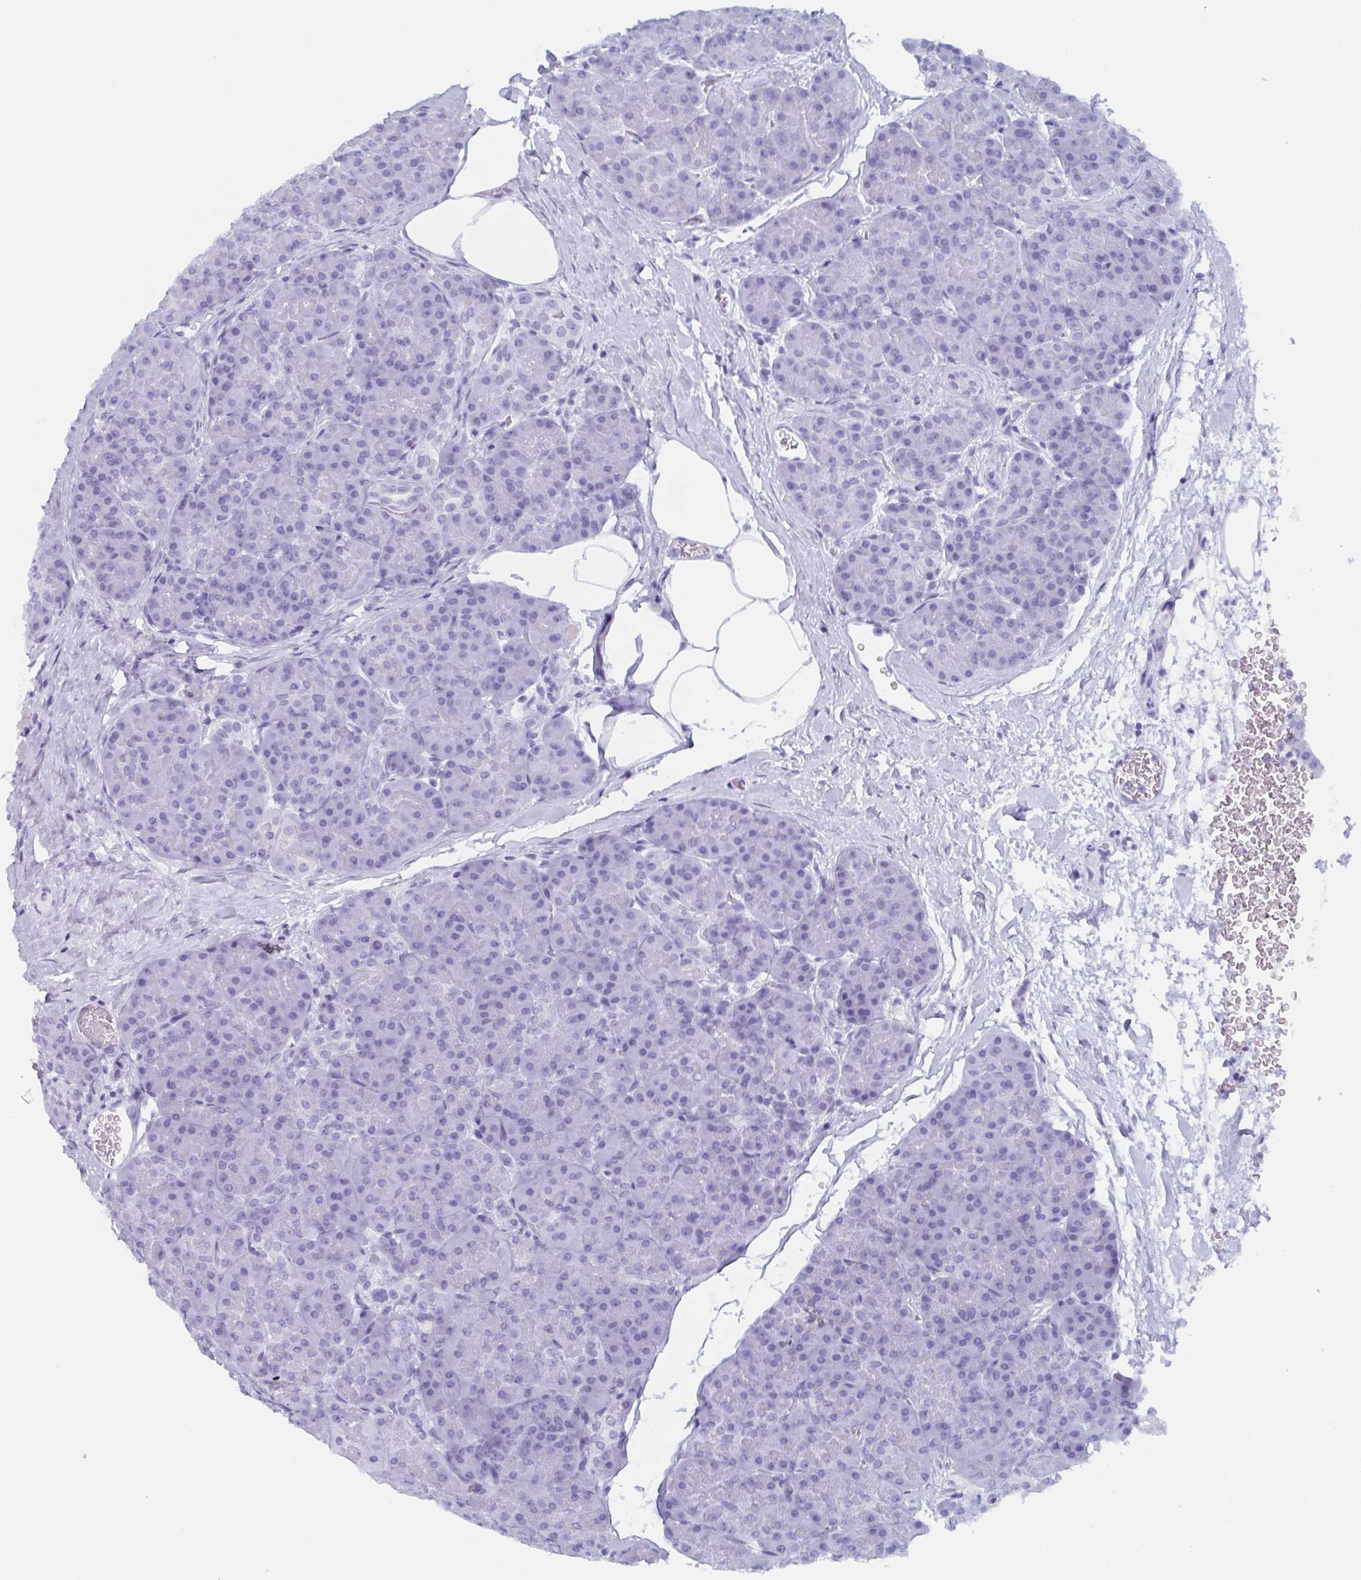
{"staining": {"intensity": "negative", "quantity": "none", "location": "none"}, "tissue": "pancreas", "cell_type": "Exocrine glandular cells", "image_type": "normal", "snomed": [{"axis": "morphology", "description": "Normal tissue, NOS"}, {"axis": "topography", "description": "Pancreas"}], "caption": "IHC photomicrograph of normal human pancreas stained for a protein (brown), which reveals no expression in exocrine glandular cells. Brightfield microscopy of IHC stained with DAB (brown) and hematoxylin (blue), captured at high magnification.", "gene": "LYRM2", "patient": {"sex": "male", "age": 57}}